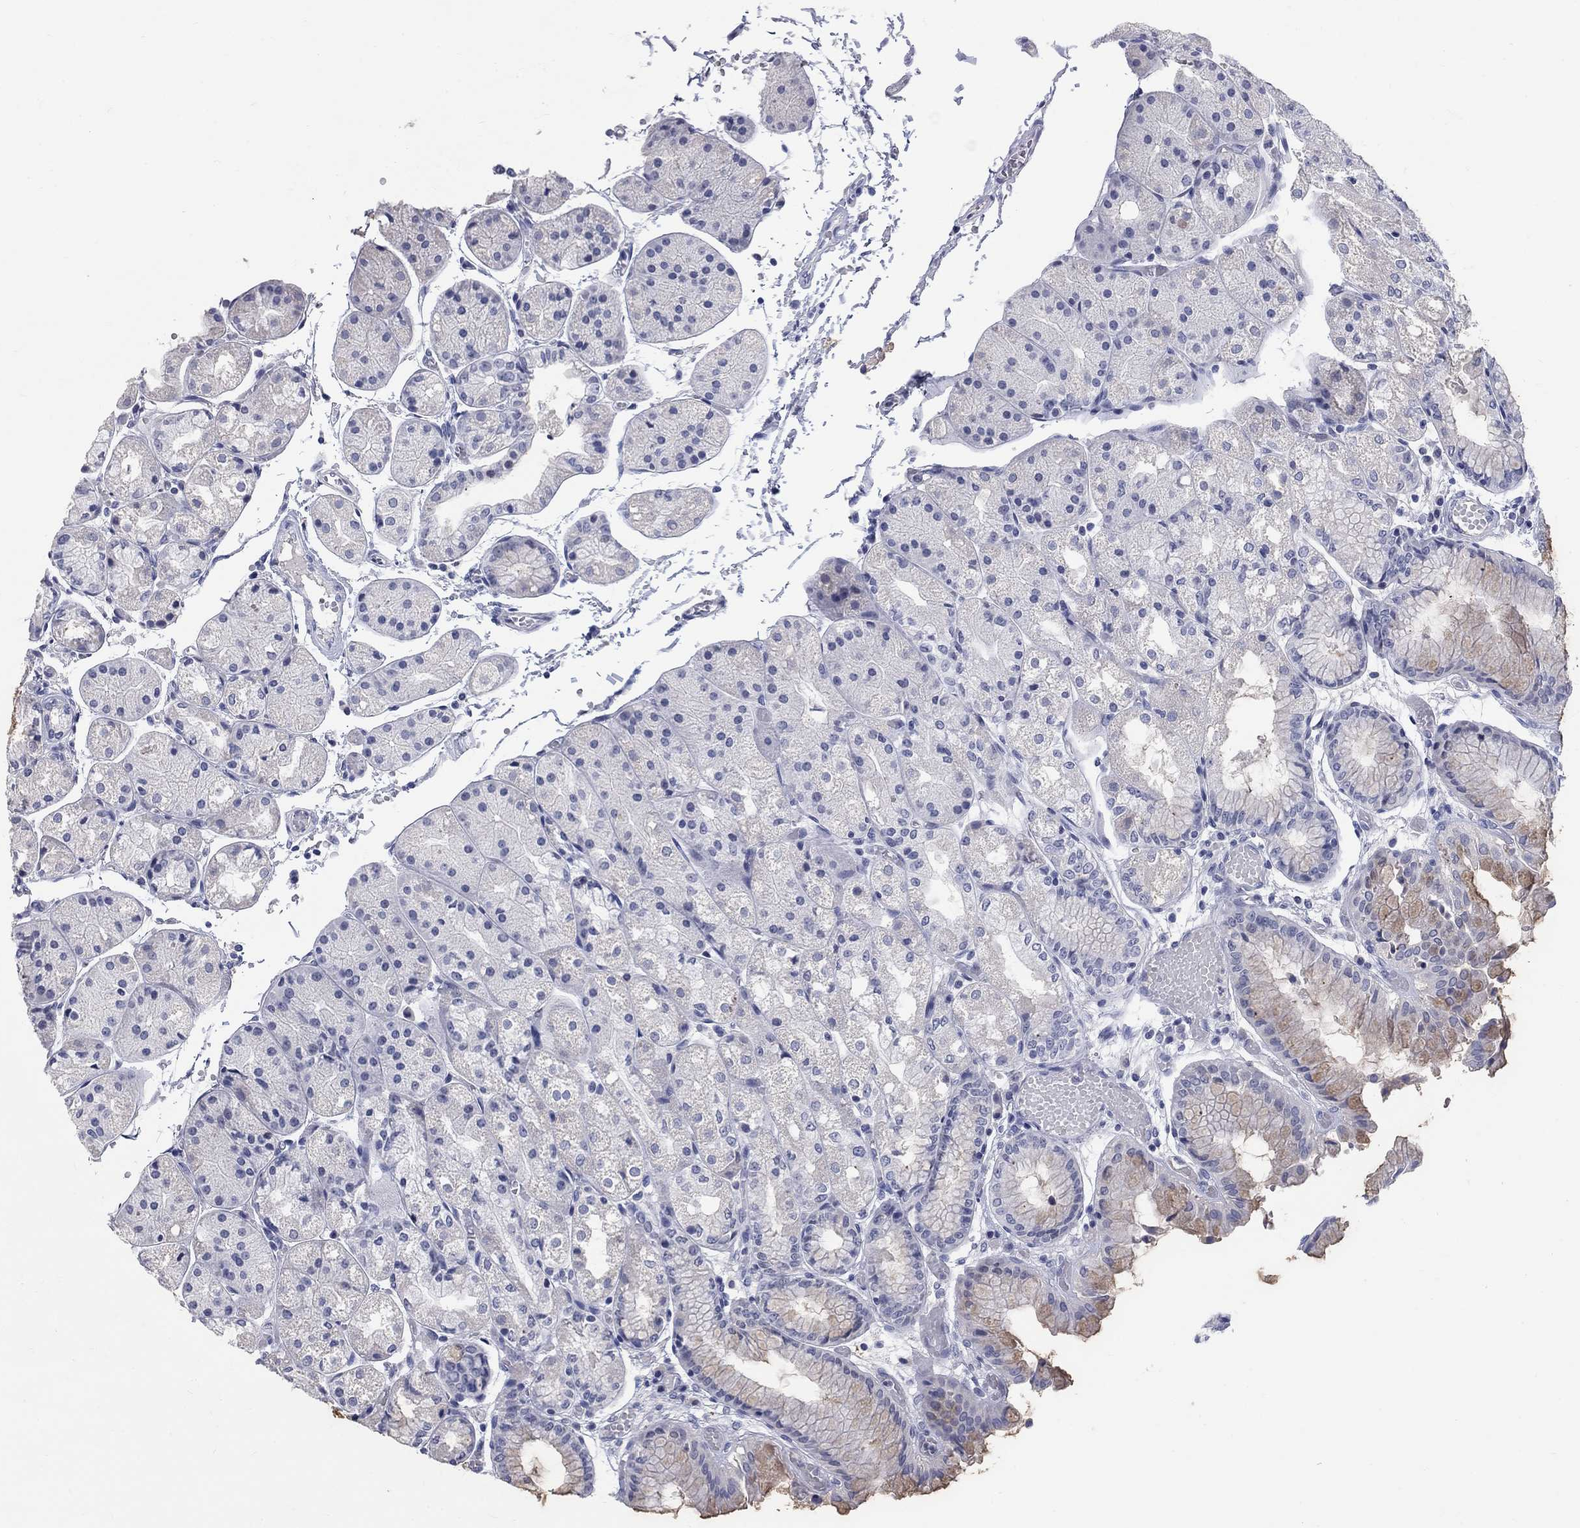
{"staining": {"intensity": "weak", "quantity": "<25%", "location": "cytoplasmic/membranous"}, "tissue": "stomach", "cell_type": "Glandular cells", "image_type": "normal", "snomed": [{"axis": "morphology", "description": "Normal tissue, NOS"}, {"axis": "topography", "description": "Stomach, upper"}], "caption": "Stomach stained for a protein using immunohistochemistry shows no positivity glandular cells.", "gene": "ELAVL4", "patient": {"sex": "male", "age": 72}}